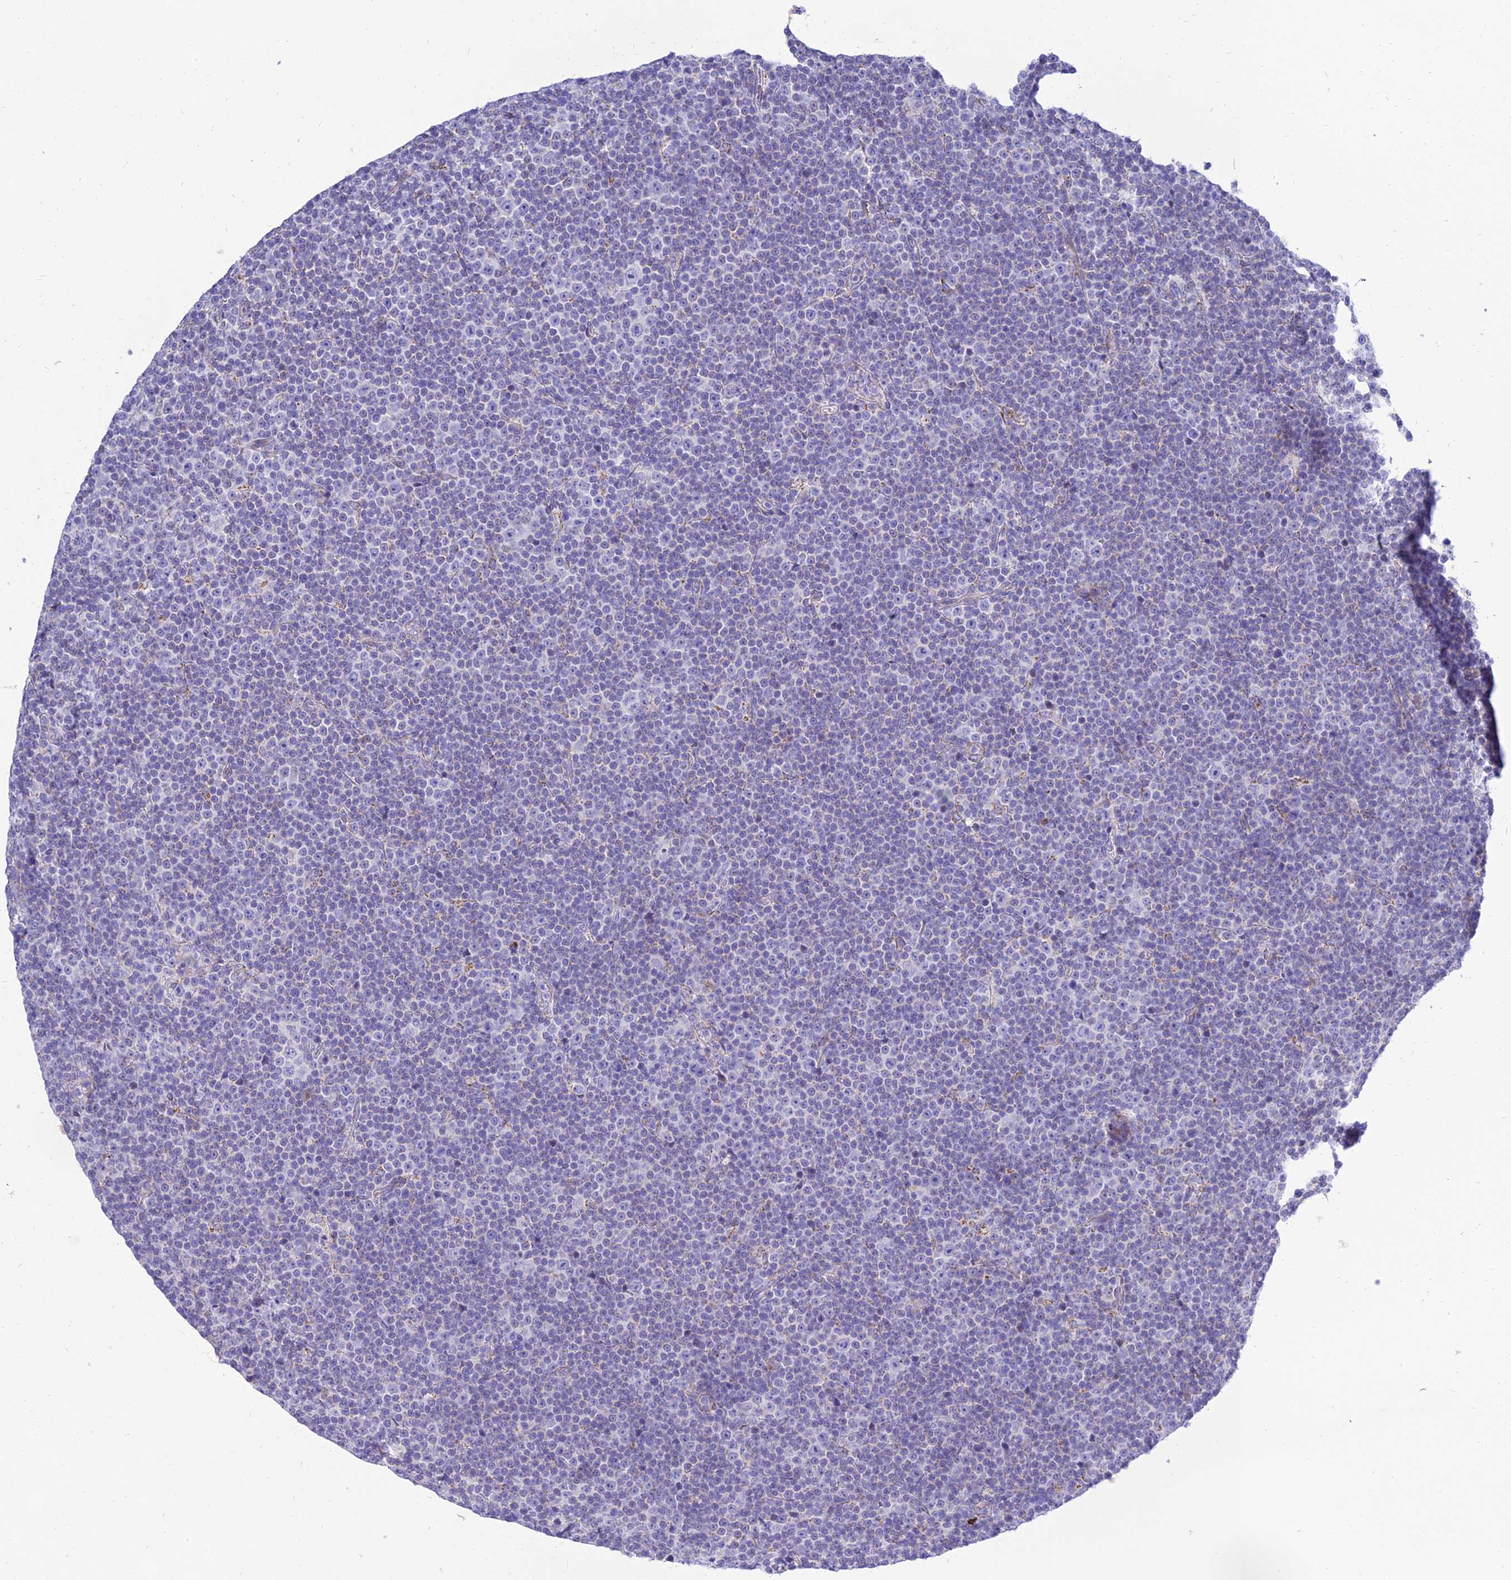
{"staining": {"intensity": "negative", "quantity": "none", "location": "none"}, "tissue": "lymphoma", "cell_type": "Tumor cells", "image_type": "cancer", "snomed": [{"axis": "morphology", "description": "Malignant lymphoma, non-Hodgkin's type, Low grade"}, {"axis": "topography", "description": "Lymph node"}], "caption": "A photomicrograph of malignant lymphoma, non-Hodgkin's type (low-grade) stained for a protein reveals no brown staining in tumor cells.", "gene": "PKN3", "patient": {"sex": "female", "age": 67}}